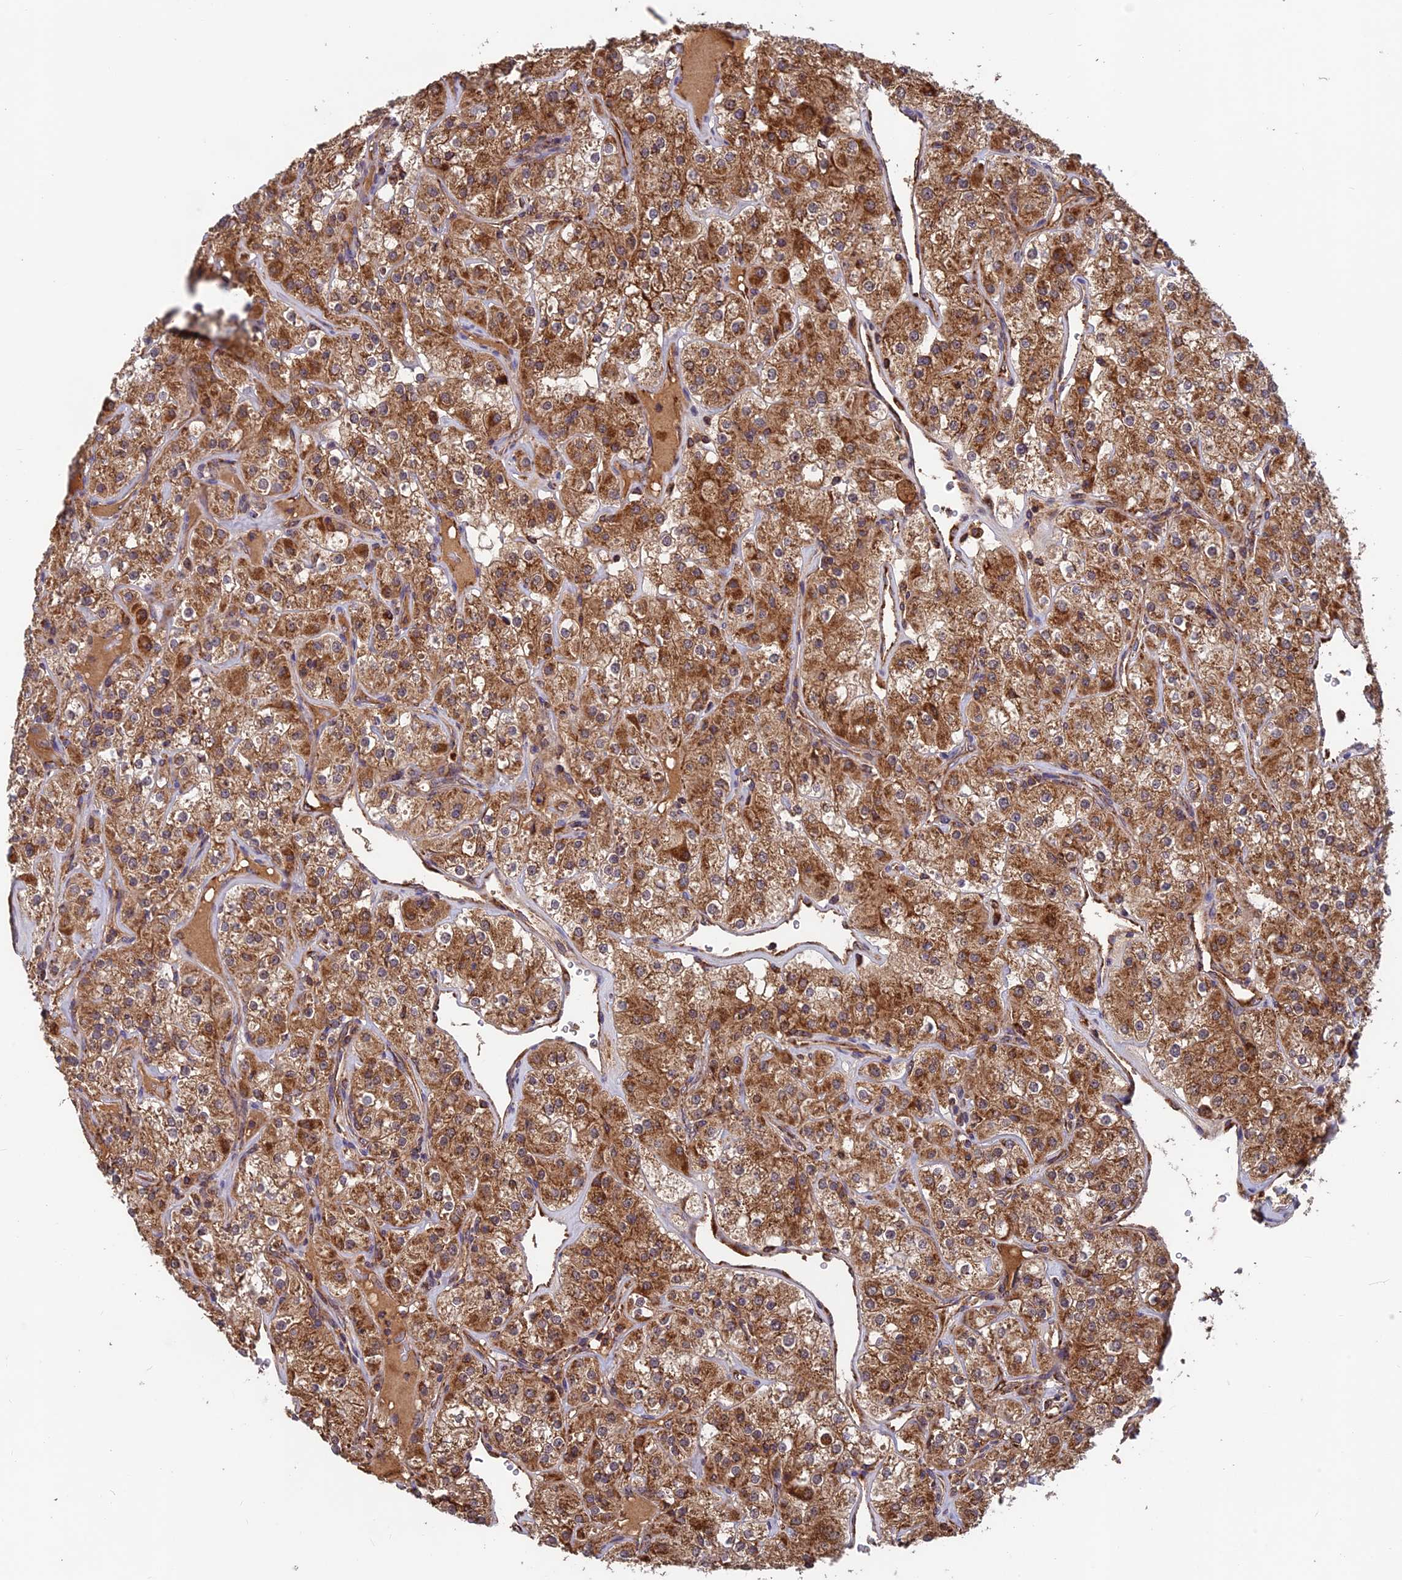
{"staining": {"intensity": "strong", "quantity": ">75%", "location": "cytoplasmic/membranous"}, "tissue": "renal cancer", "cell_type": "Tumor cells", "image_type": "cancer", "snomed": [{"axis": "morphology", "description": "Adenocarcinoma, NOS"}, {"axis": "topography", "description": "Kidney"}], "caption": "Immunohistochemistry photomicrograph of neoplastic tissue: human renal cancer stained using IHC demonstrates high levels of strong protein expression localized specifically in the cytoplasmic/membranous of tumor cells, appearing as a cytoplasmic/membranous brown color.", "gene": "CCDC15", "patient": {"sex": "male", "age": 77}}